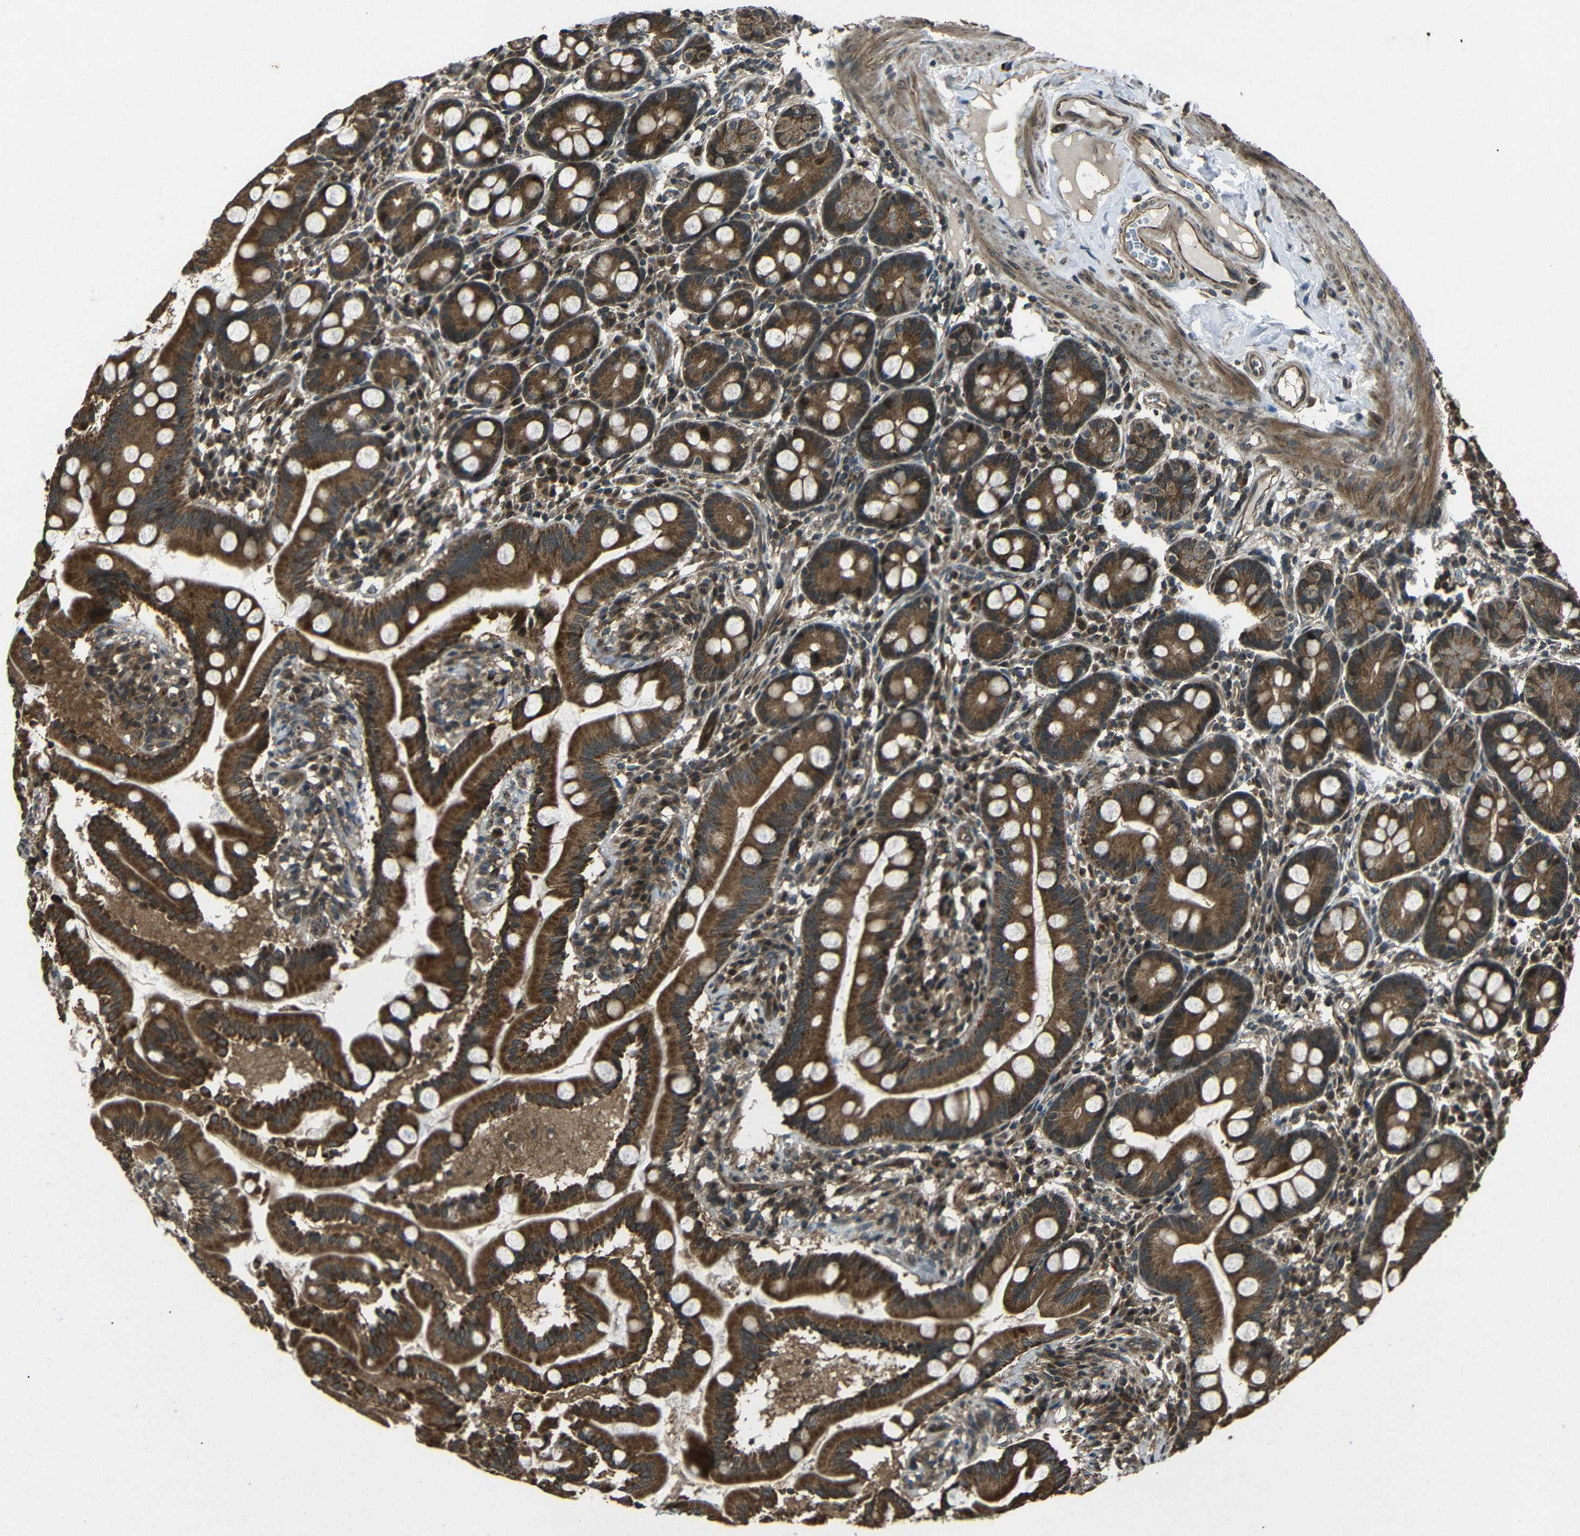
{"staining": {"intensity": "strong", "quantity": ">75%", "location": "cytoplasmic/membranous"}, "tissue": "duodenum", "cell_type": "Glandular cells", "image_type": "normal", "snomed": [{"axis": "morphology", "description": "Normal tissue, NOS"}, {"axis": "topography", "description": "Duodenum"}], "caption": "Duodenum stained with immunohistochemistry (IHC) reveals strong cytoplasmic/membranous positivity in approximately >75% of glandular cells. The staining was performed using DAB (3,3'-diaminobenzidine), with brown indicating positive protein expression. Nuclei are stained blue with hematoxylin.", "gene": "PLK2", "patient": {"sex": "male", "age": 50}}